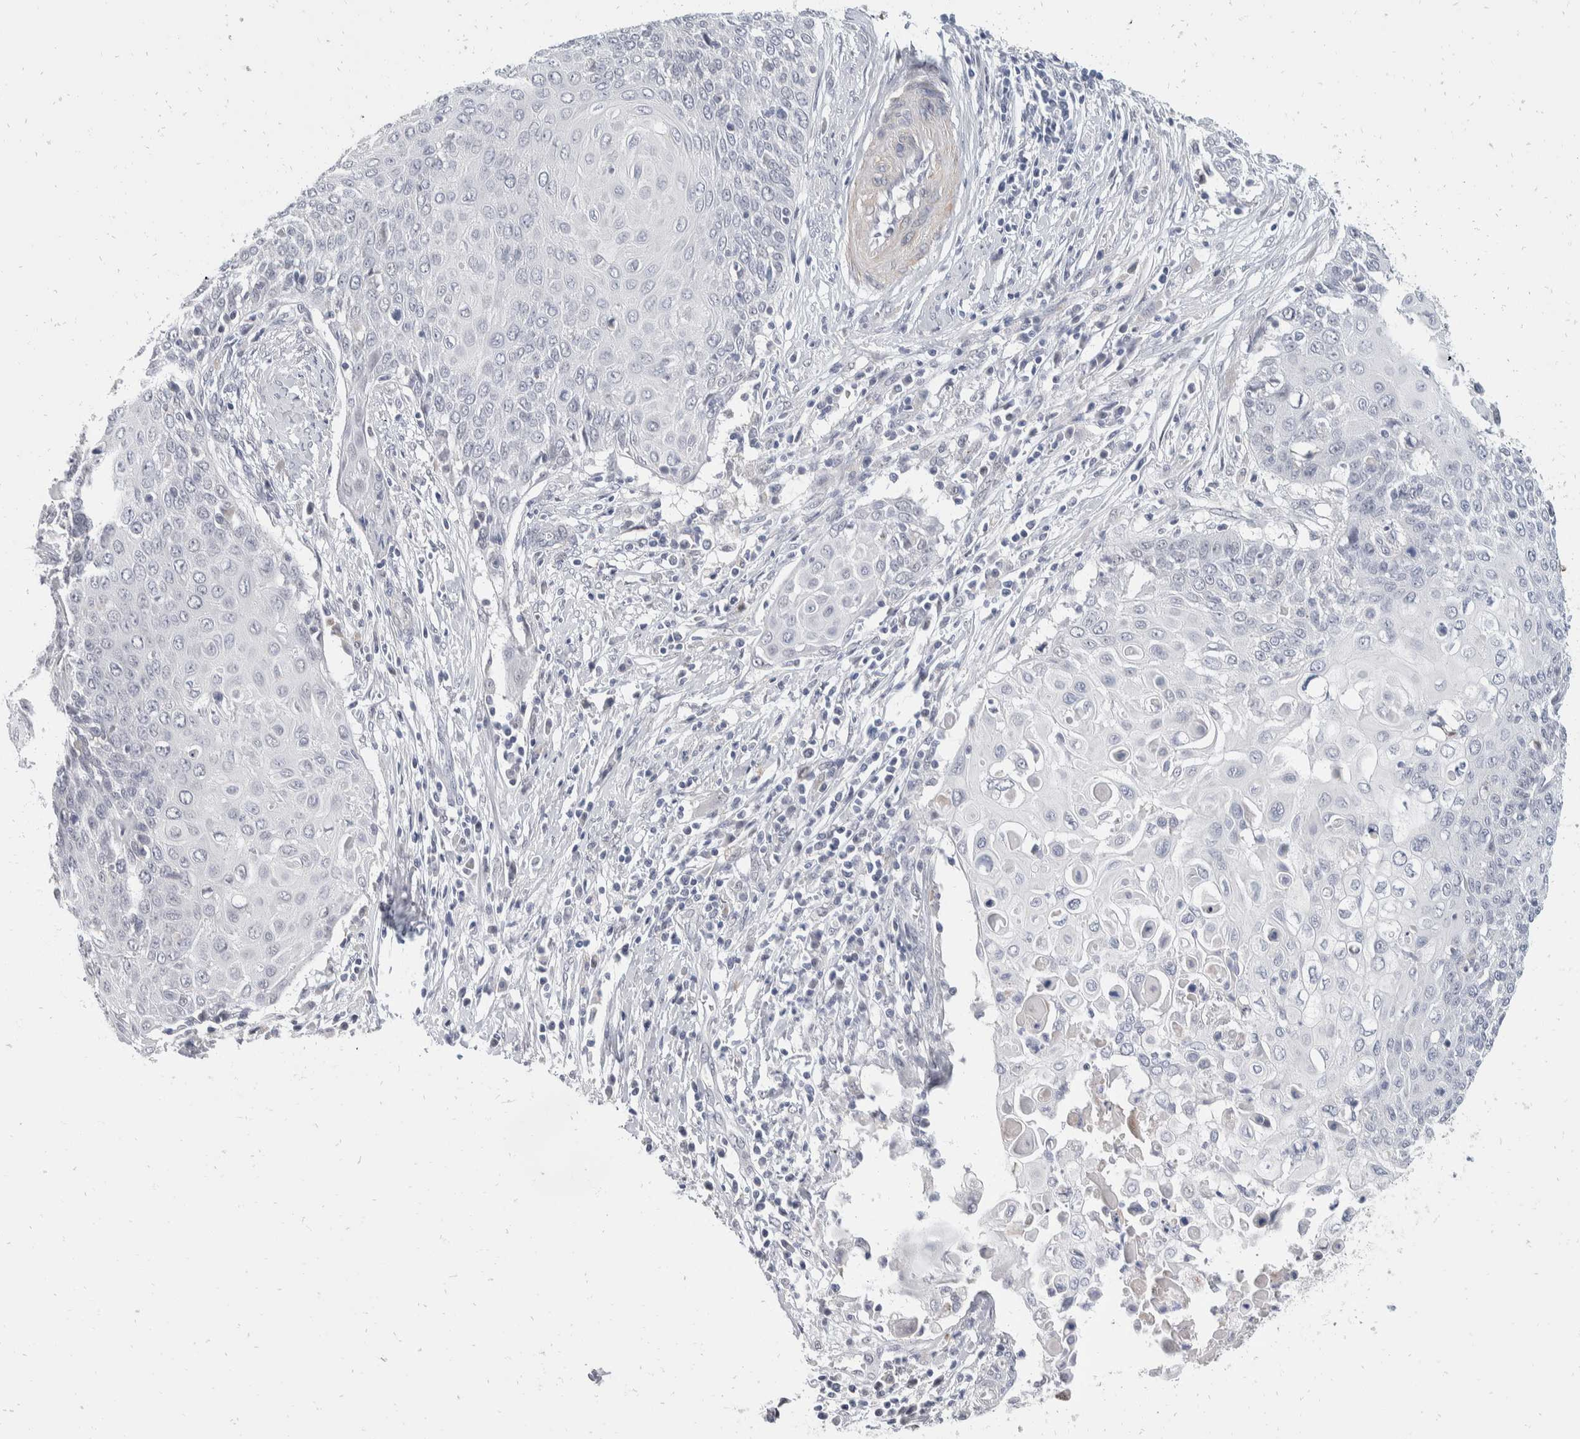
{"staining": {"intensity": "negative", "quantity": "none", "location": "none"}, "tissue": "cervical cancer", "cell_type": "Tumor cells", "image_type": "cancer", "snomed": [{"axis": "morphology", "description": "Squamous cell carcinoma, NOS"}, {"axis": "topography", "description": "Cervix"}], "caption": "DAB (3,3'-diaminobenzidine) immunohistochemical staining of cervical cancer demonstrates no significant positivity in tumor cells. (DAB (3,3'-diaminobenzidine) immunohistochemistry visualized using brightfield microscopy, high magnification).", "gene": "CATSPERD", "patient": {"sex": "female", "age": 39}}